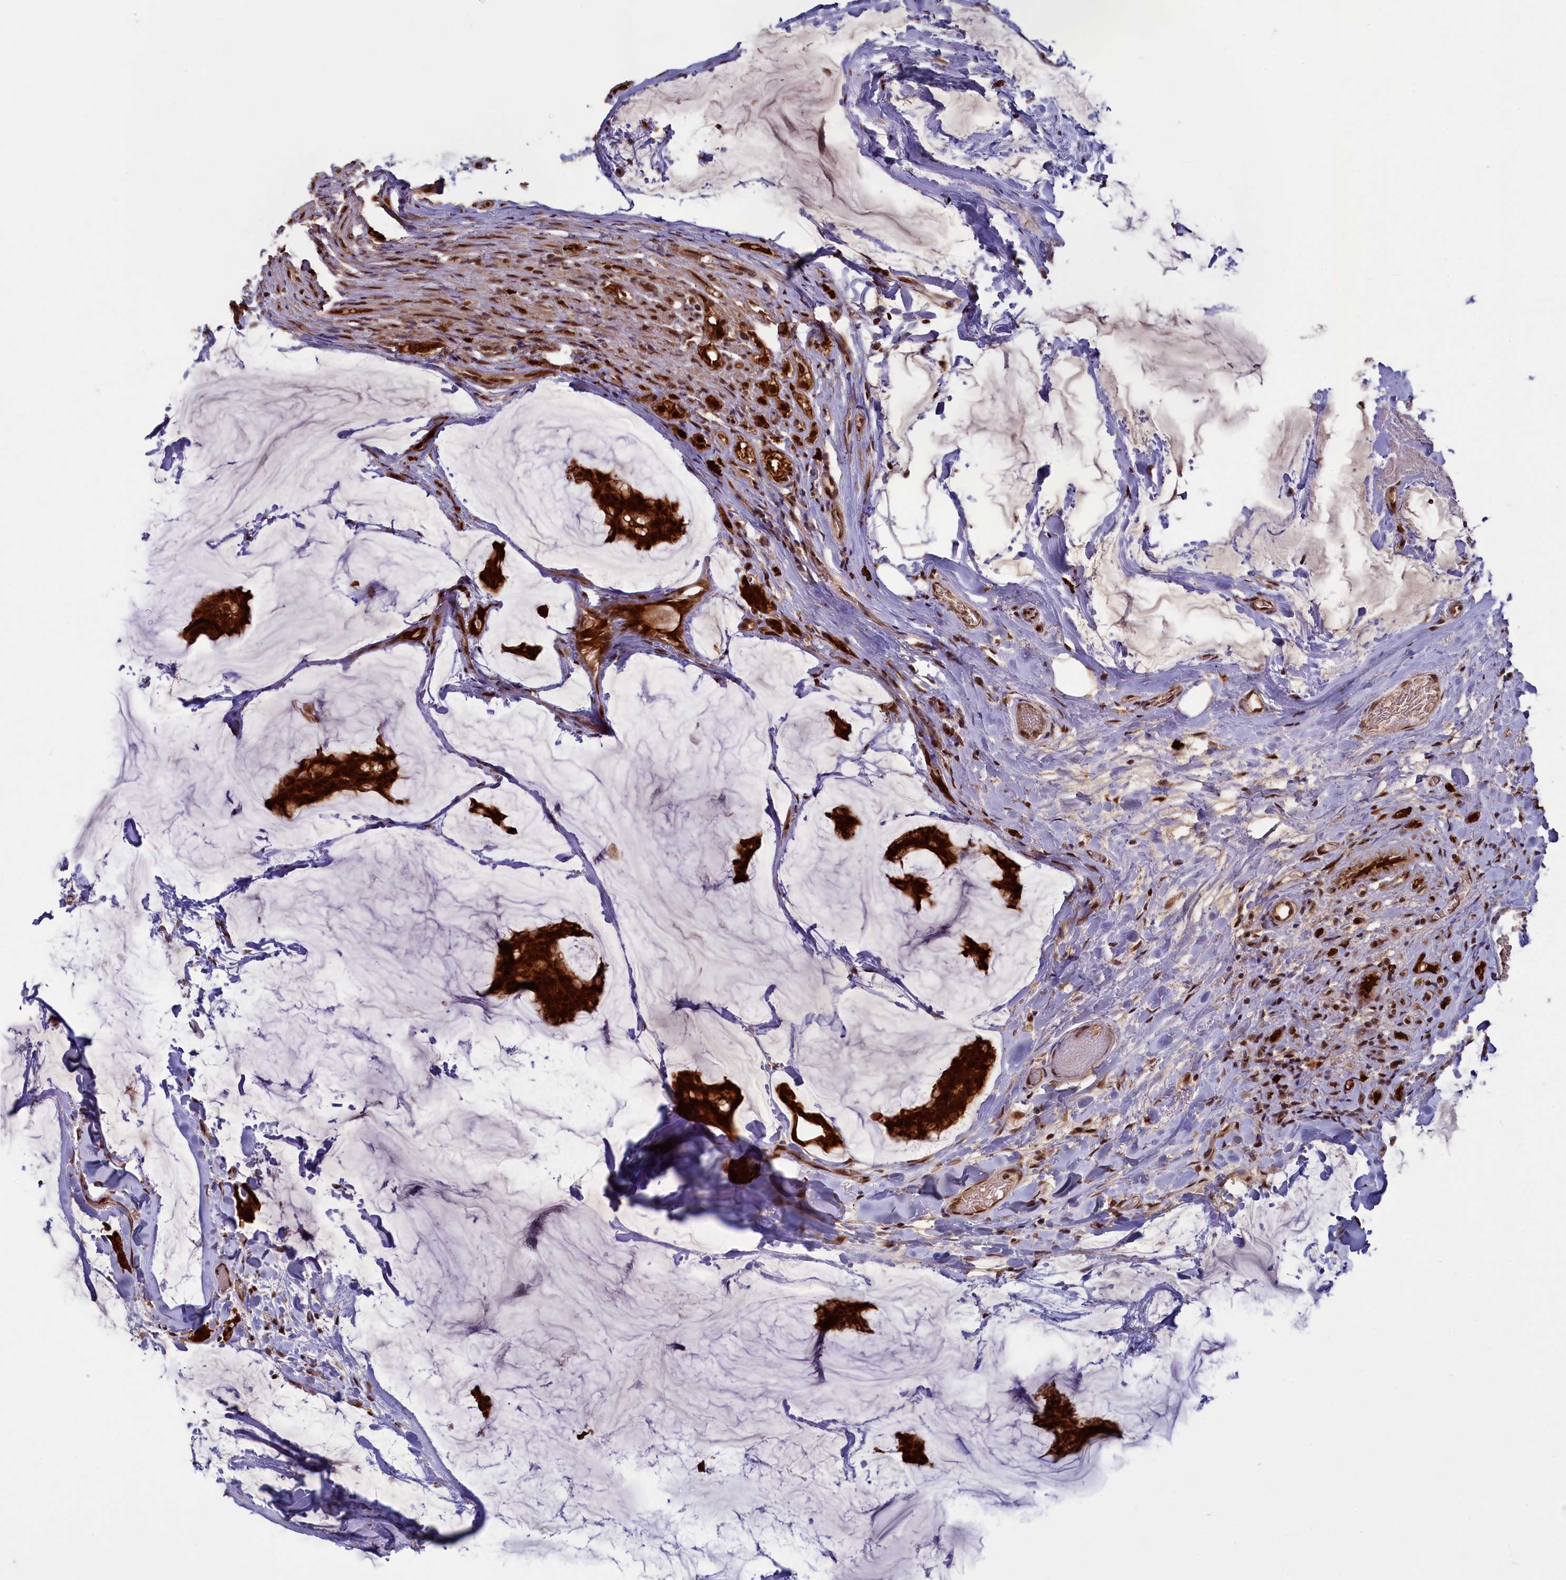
{"staining": {"intensity": "strong", "quantity": ">75%", "location": "cytoplasmic/membranous,nuclear"}, "tissue": "breast cancer", "cell_type": "Tumor cells", "image_type": "cancer", "snomed": [{"axis": "morphology", "description": "Duct carcinoma"}, {"axis": "topography", "description": "Breast"}], "caption": "Strong cytoplasmic/membranous and nuclear positivity for a protein is identified in approximately >75% of tumor cells of breast infiltrating ductal carcinoma using immunohistochemistry (IHC).", "gene": "NAE1", "patient": {"sex": "female", "age": 93}}